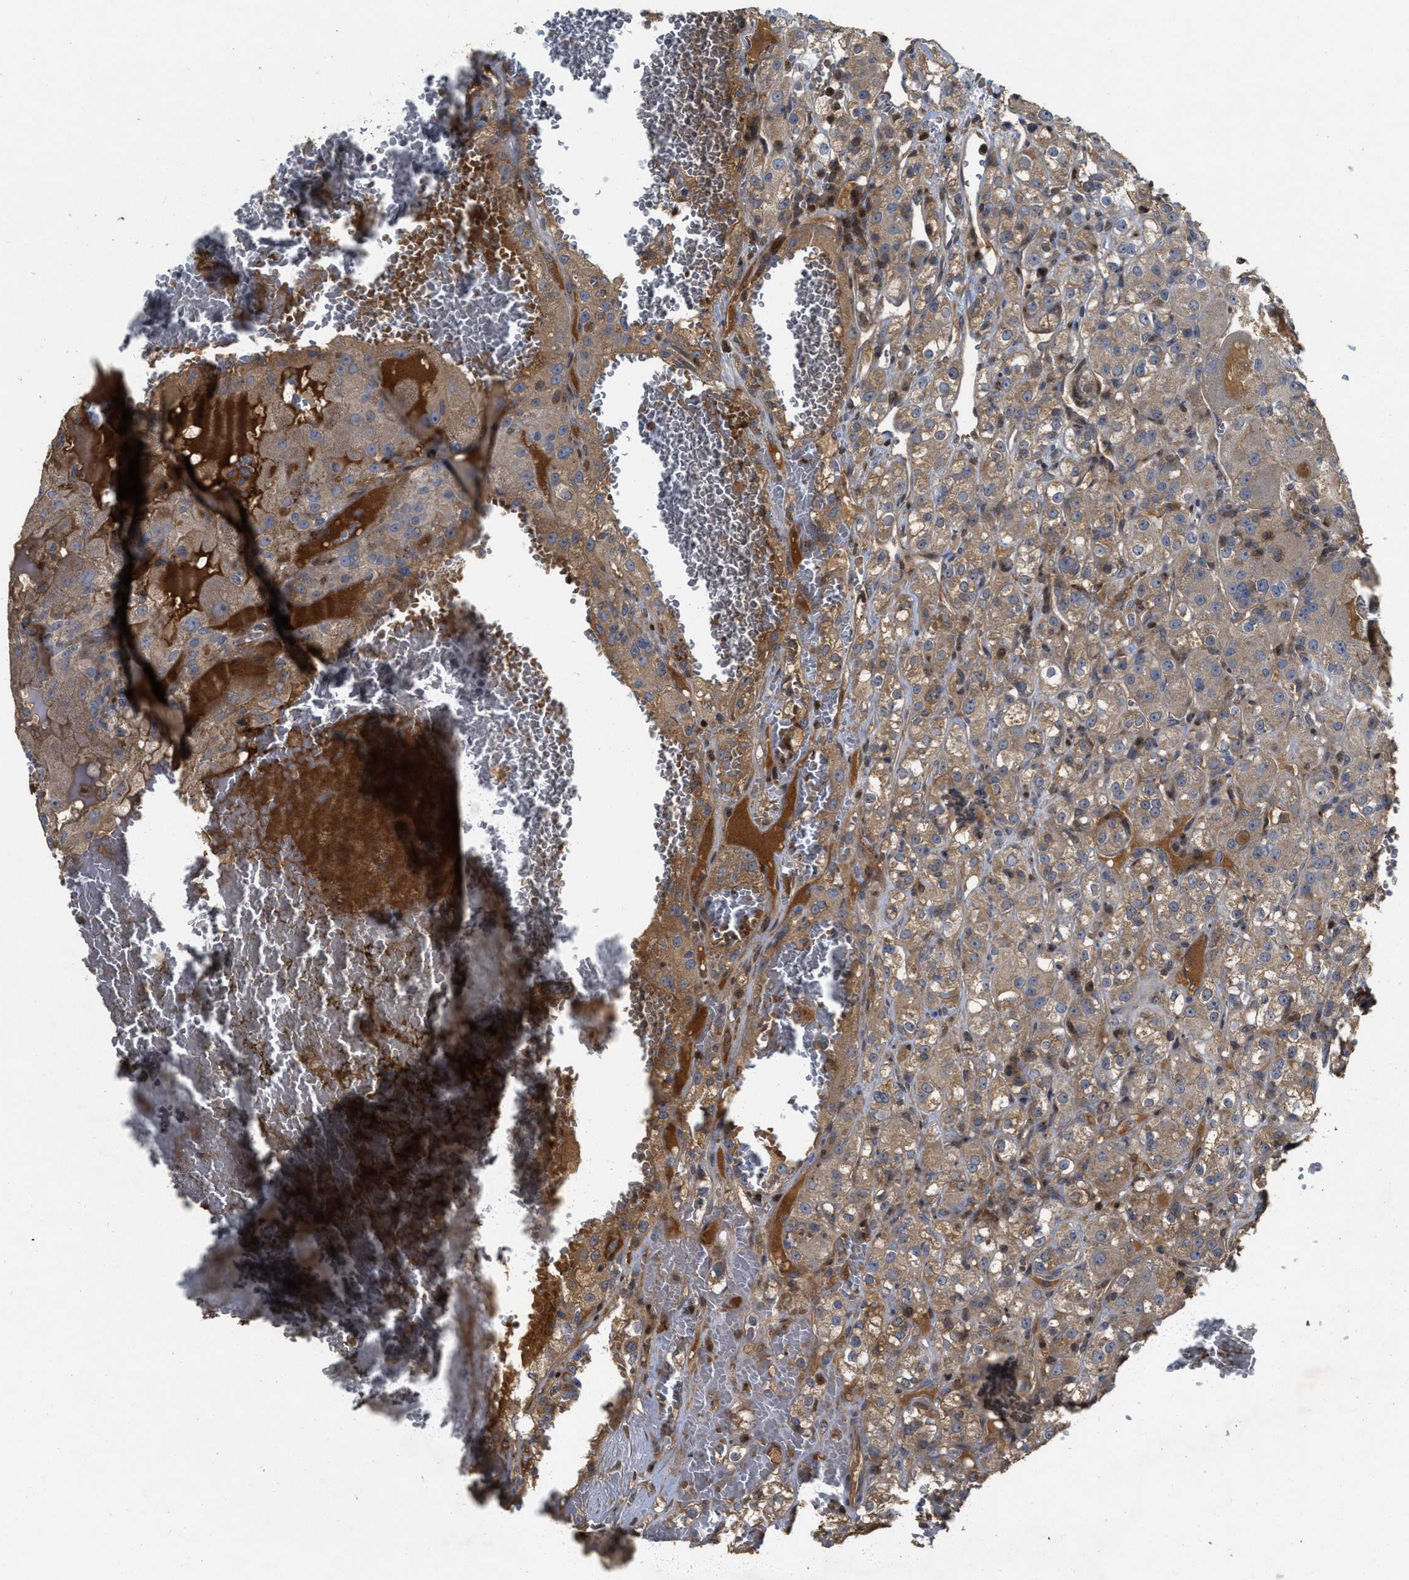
{"staining": {"intensity": "moderate", "quantity": ">75%", "location": "cytoplasmic/membranous"}, "tissue": "renal cancer", "cell_type": "Tumor cells", "image_type": "cancer", "snomed": [{"axis": "morphology", "description": "Normal tissue, NOS"}, {"axis": "morphology", "description": "Adenocarcinoma, NOS"}, {"axis": "topography", "description": "Kidney"}], "caption": "DAB immunohistochemical staining of human renal cancer exhibits moderate cytoplasmic/membranous protein staining in approximately >75% of tumor cells.", "gene": "CBR3", "patient": {"sex": "male", "age": 61}}